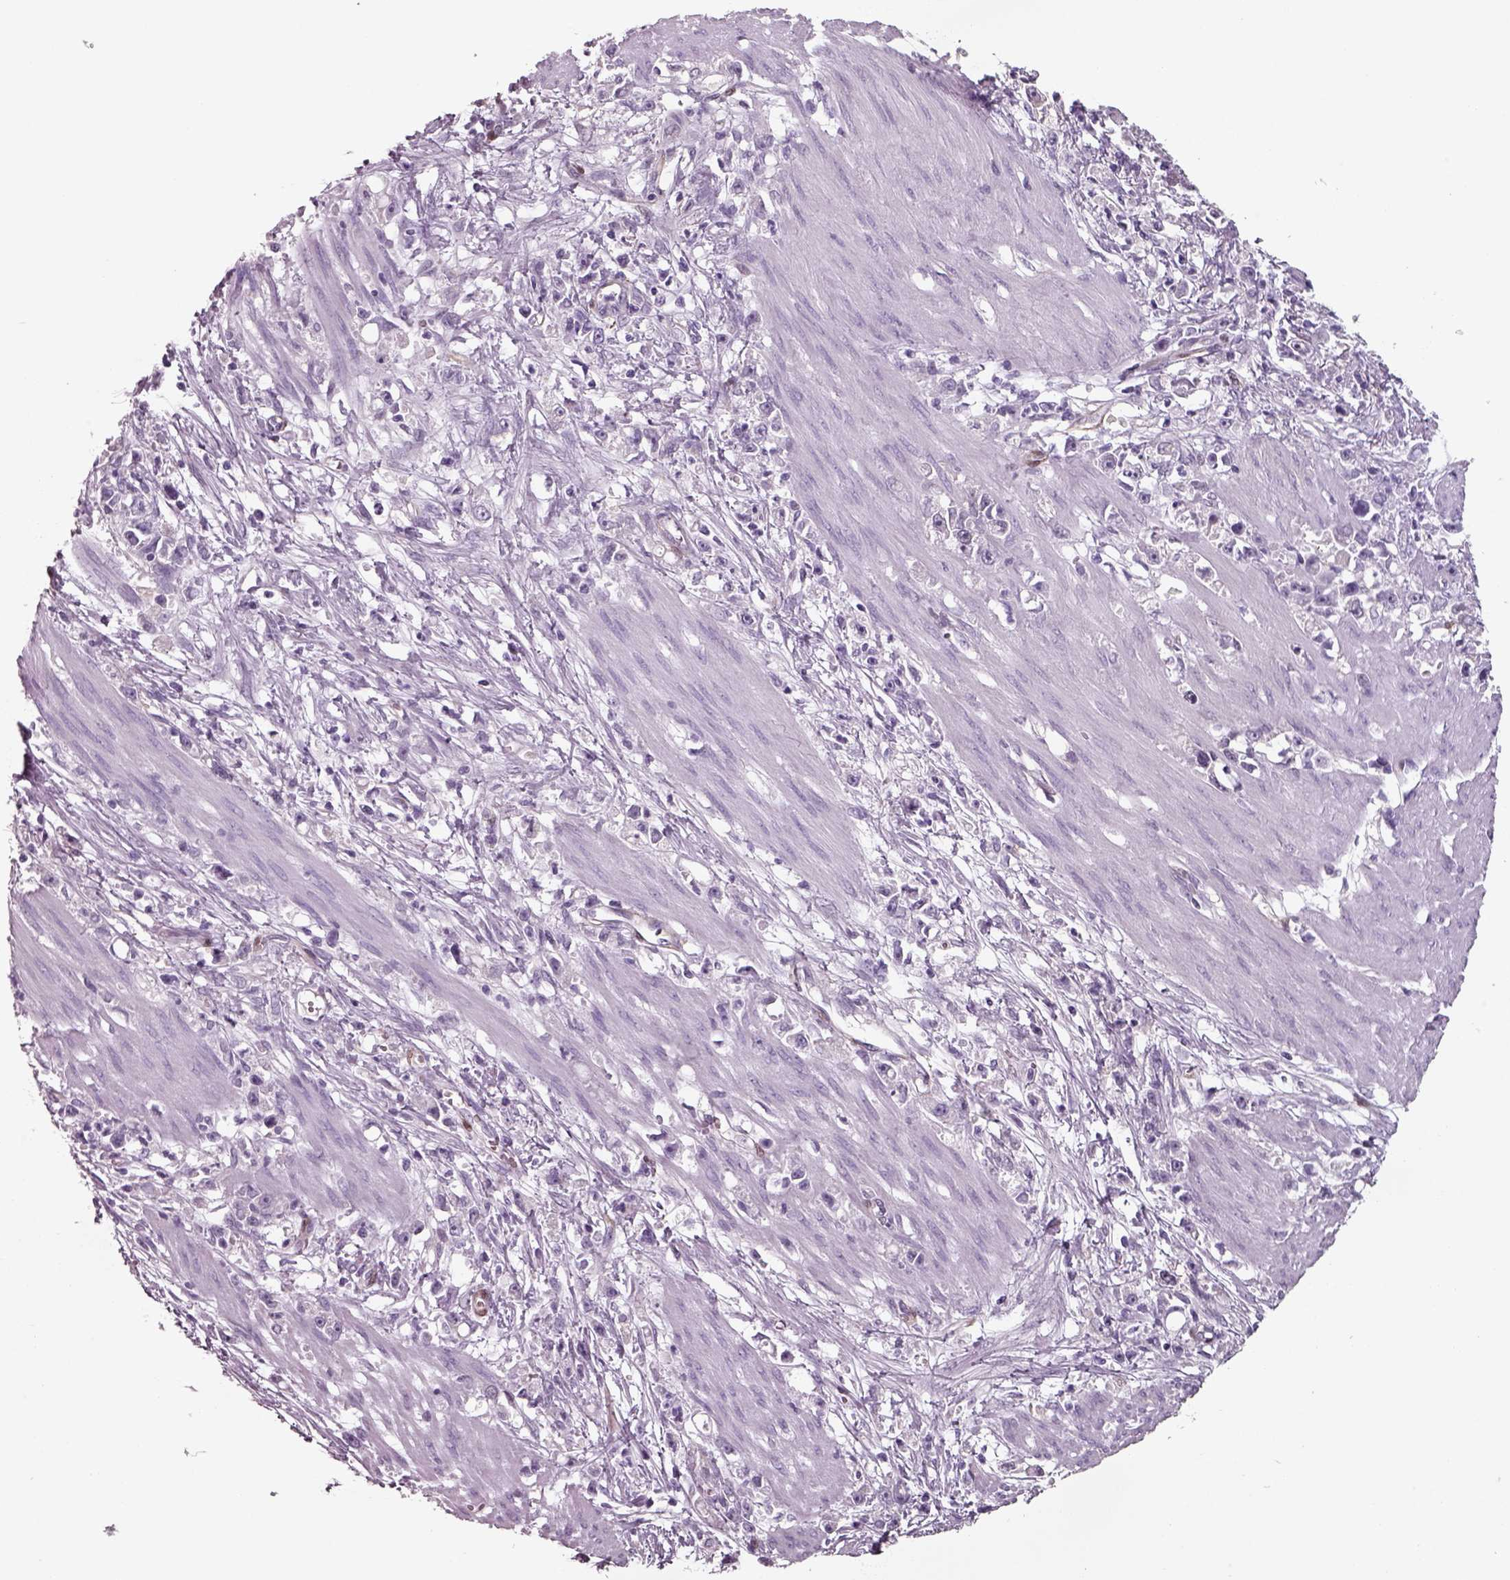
{"staining": {"intensity": "negative", "quantity": "none", "location": "none"}, "tissue": "stomach cancer", "cell_type": "Tumor cells", "image_type": "cancer", "snomed": [{"axis": "morphology", "description": "Adenocarcinoma, NOS"}, {"axis": "topography", "description": "Stomach"}], "caption": "Immunohistochemical staining of adenocarcinoma (stomach) exhibits no significant positivity in tumor cells.", "gene": "ISYNA1", "patient": {"sex": "female", "age": 59}}